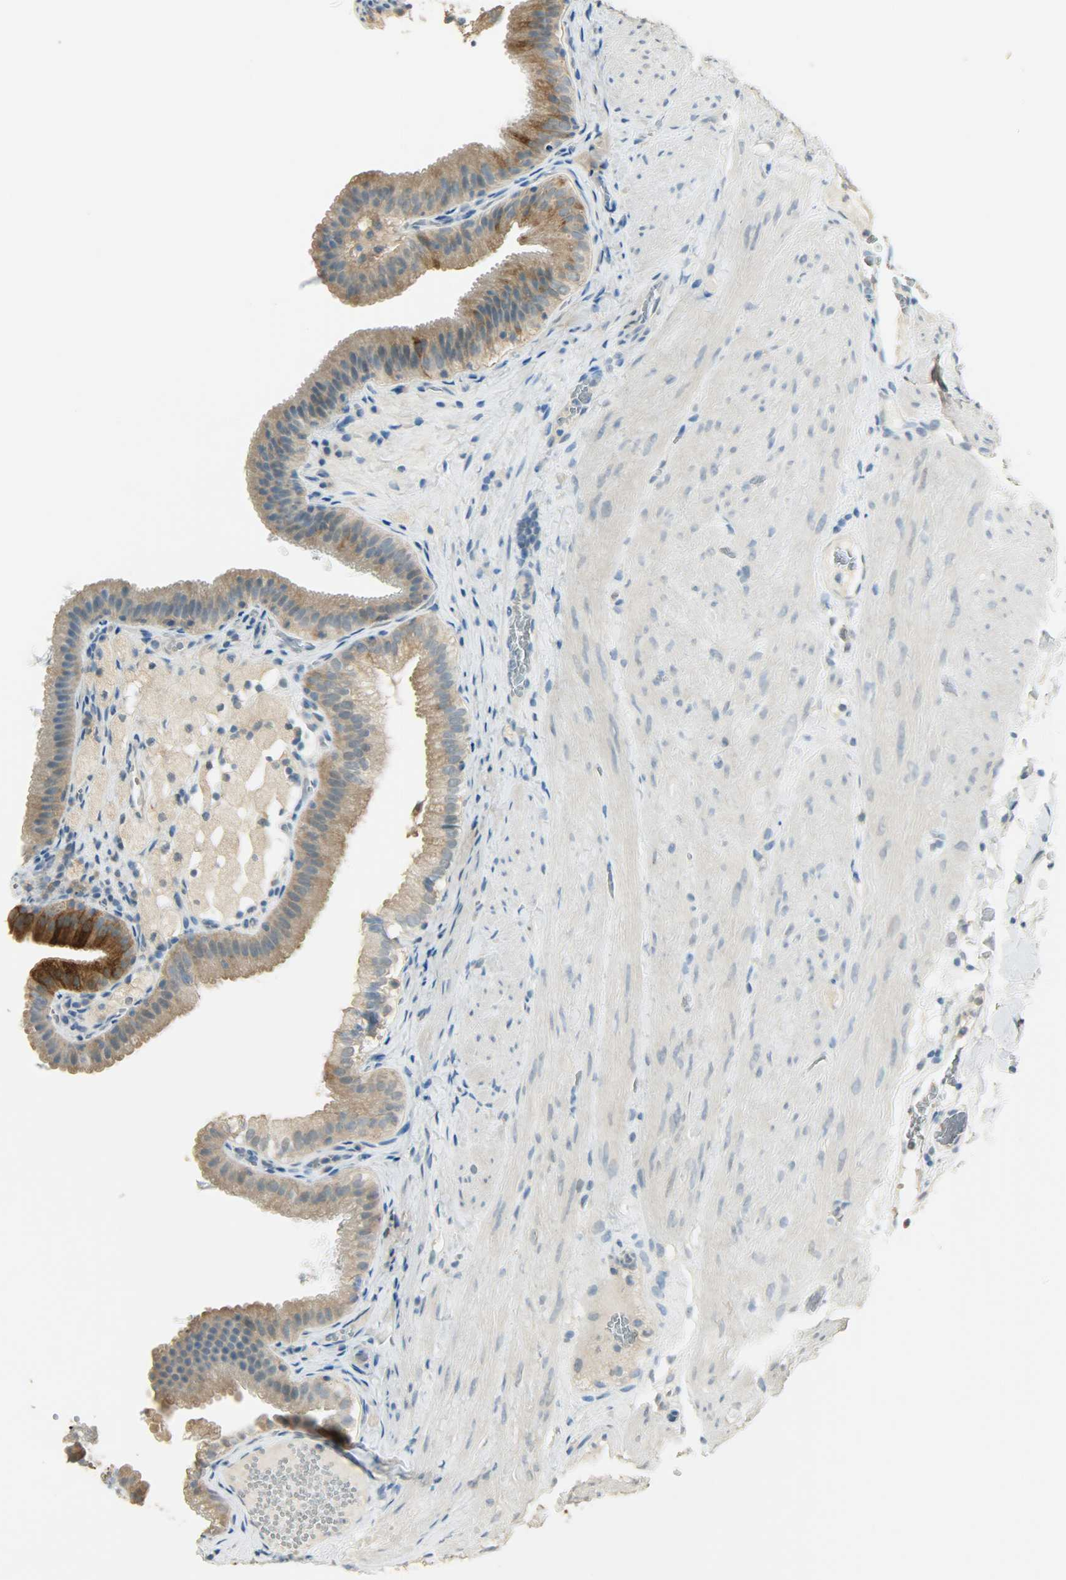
{"staining": {"intensity": "moderate", "quantity": ">75%", "location": "cytoplasmic/membranous"}, "tissue": "gallbladder", "cell_type": "Glandular cells", "image_type": "normal", "snomed": [{"axis": "morphology", "description": "Normal tissue, NOS"}, {"axis": "topography", "description": "Gallbladder"}], "caption": "This is a micrograph of IHC staining of benign gallbladder, which shows moderate expression in the cytoplasmic/membranous of glandular cells.", "gene": "PRMT5", "patient": {"sex": "female", "age": 24}}